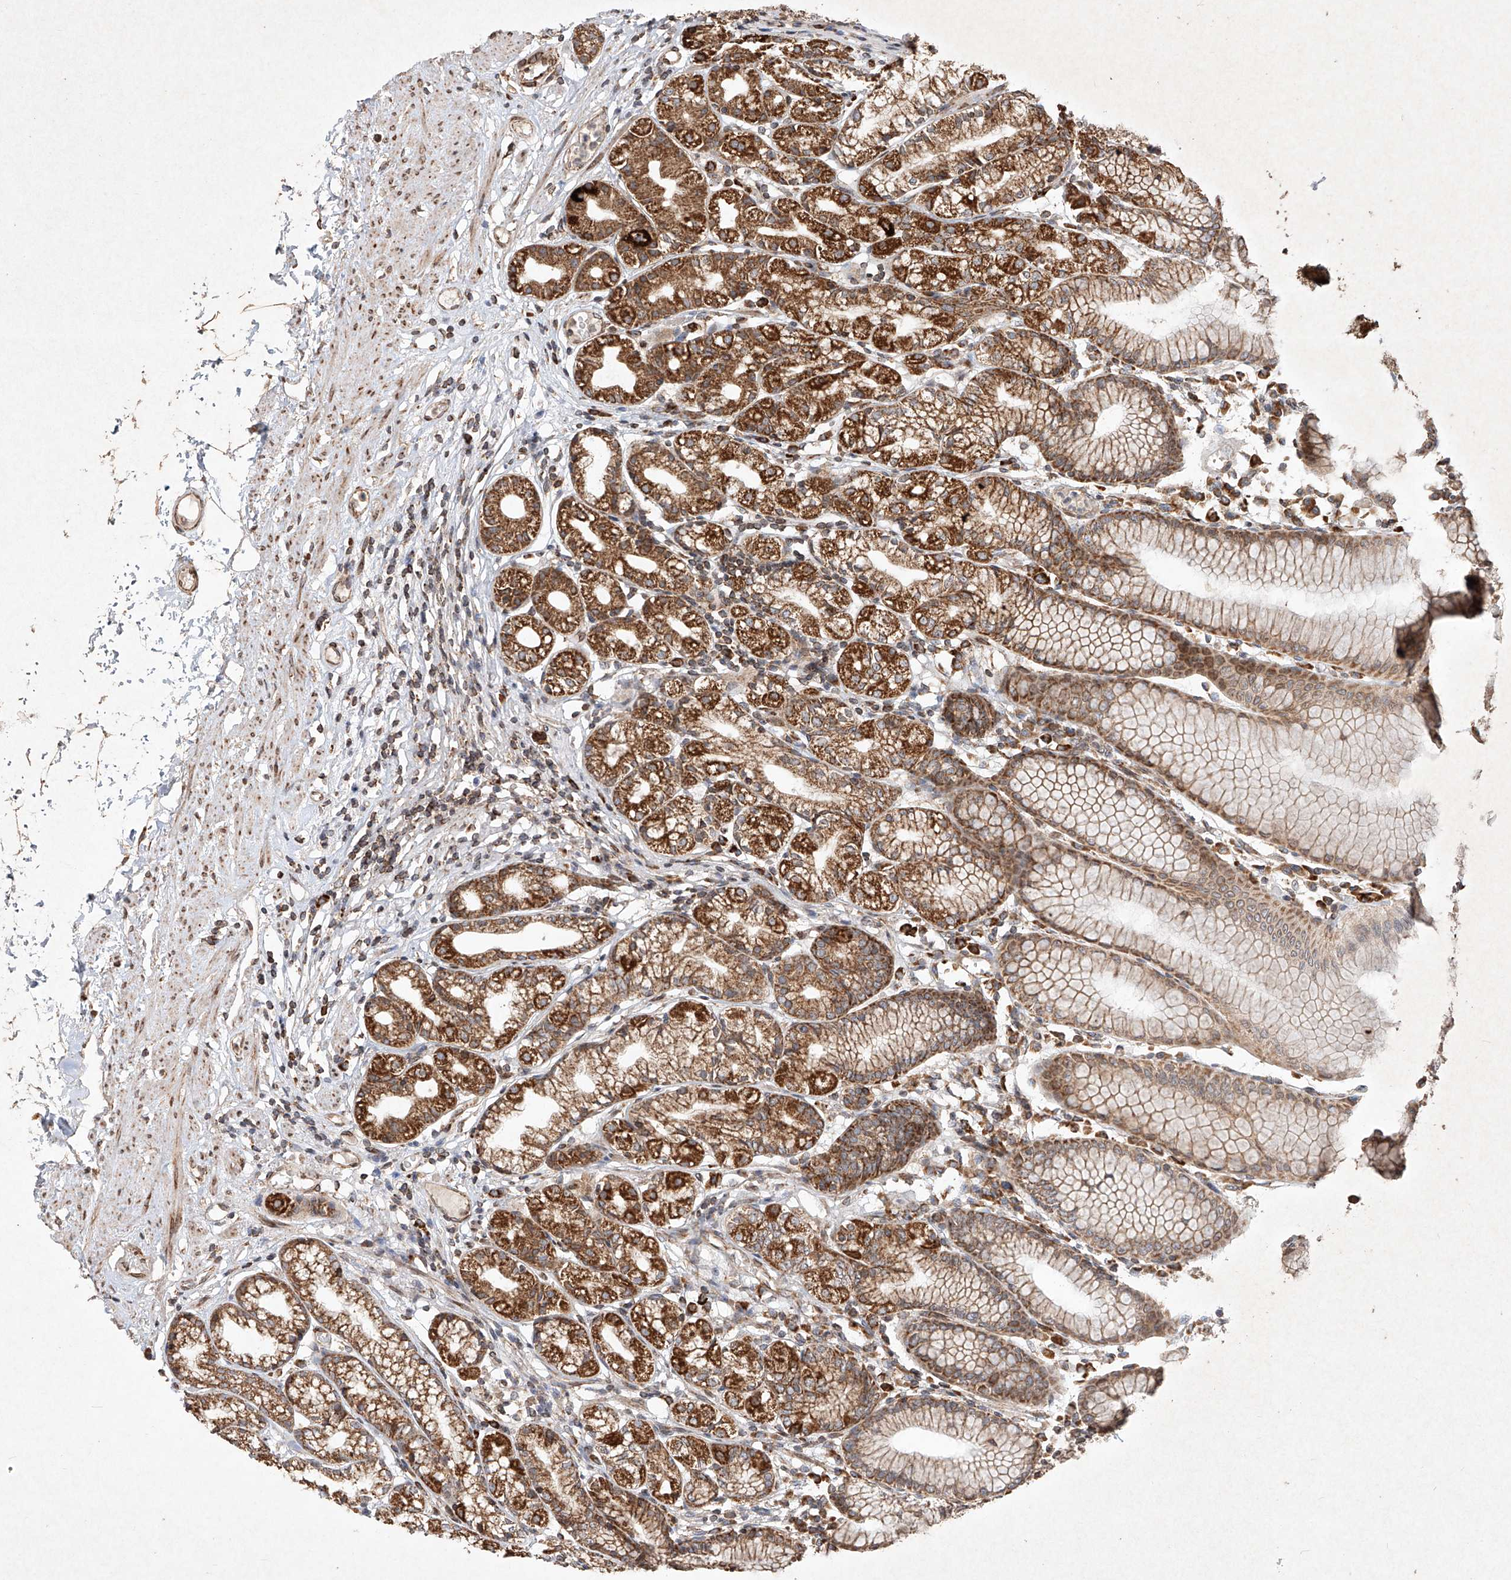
{"staining": {"intensity": "strong", "quantity": ">75%", "location": "cytoplasmic/membranous"}, "tissue": "stomach", "cell_type": "Glandular cells", "image_type": "normal", "snomed": [{"axis": "morphology", "description": "Normal tissue, NOS"}, {"axis": "topography", "description": "Stomach"}], "caption": "IHC histopathology image of unremarkable stomach: human stomach stained using immunohistochemistry shows high levels of strong protein expression localized specifically in the cytoplasmic/membranous of glandular cells, appearing as a cytoplasmic/membranous brown color.", "gene": "SEMA3B", "patient": {"sex": "female", "age": 57}}